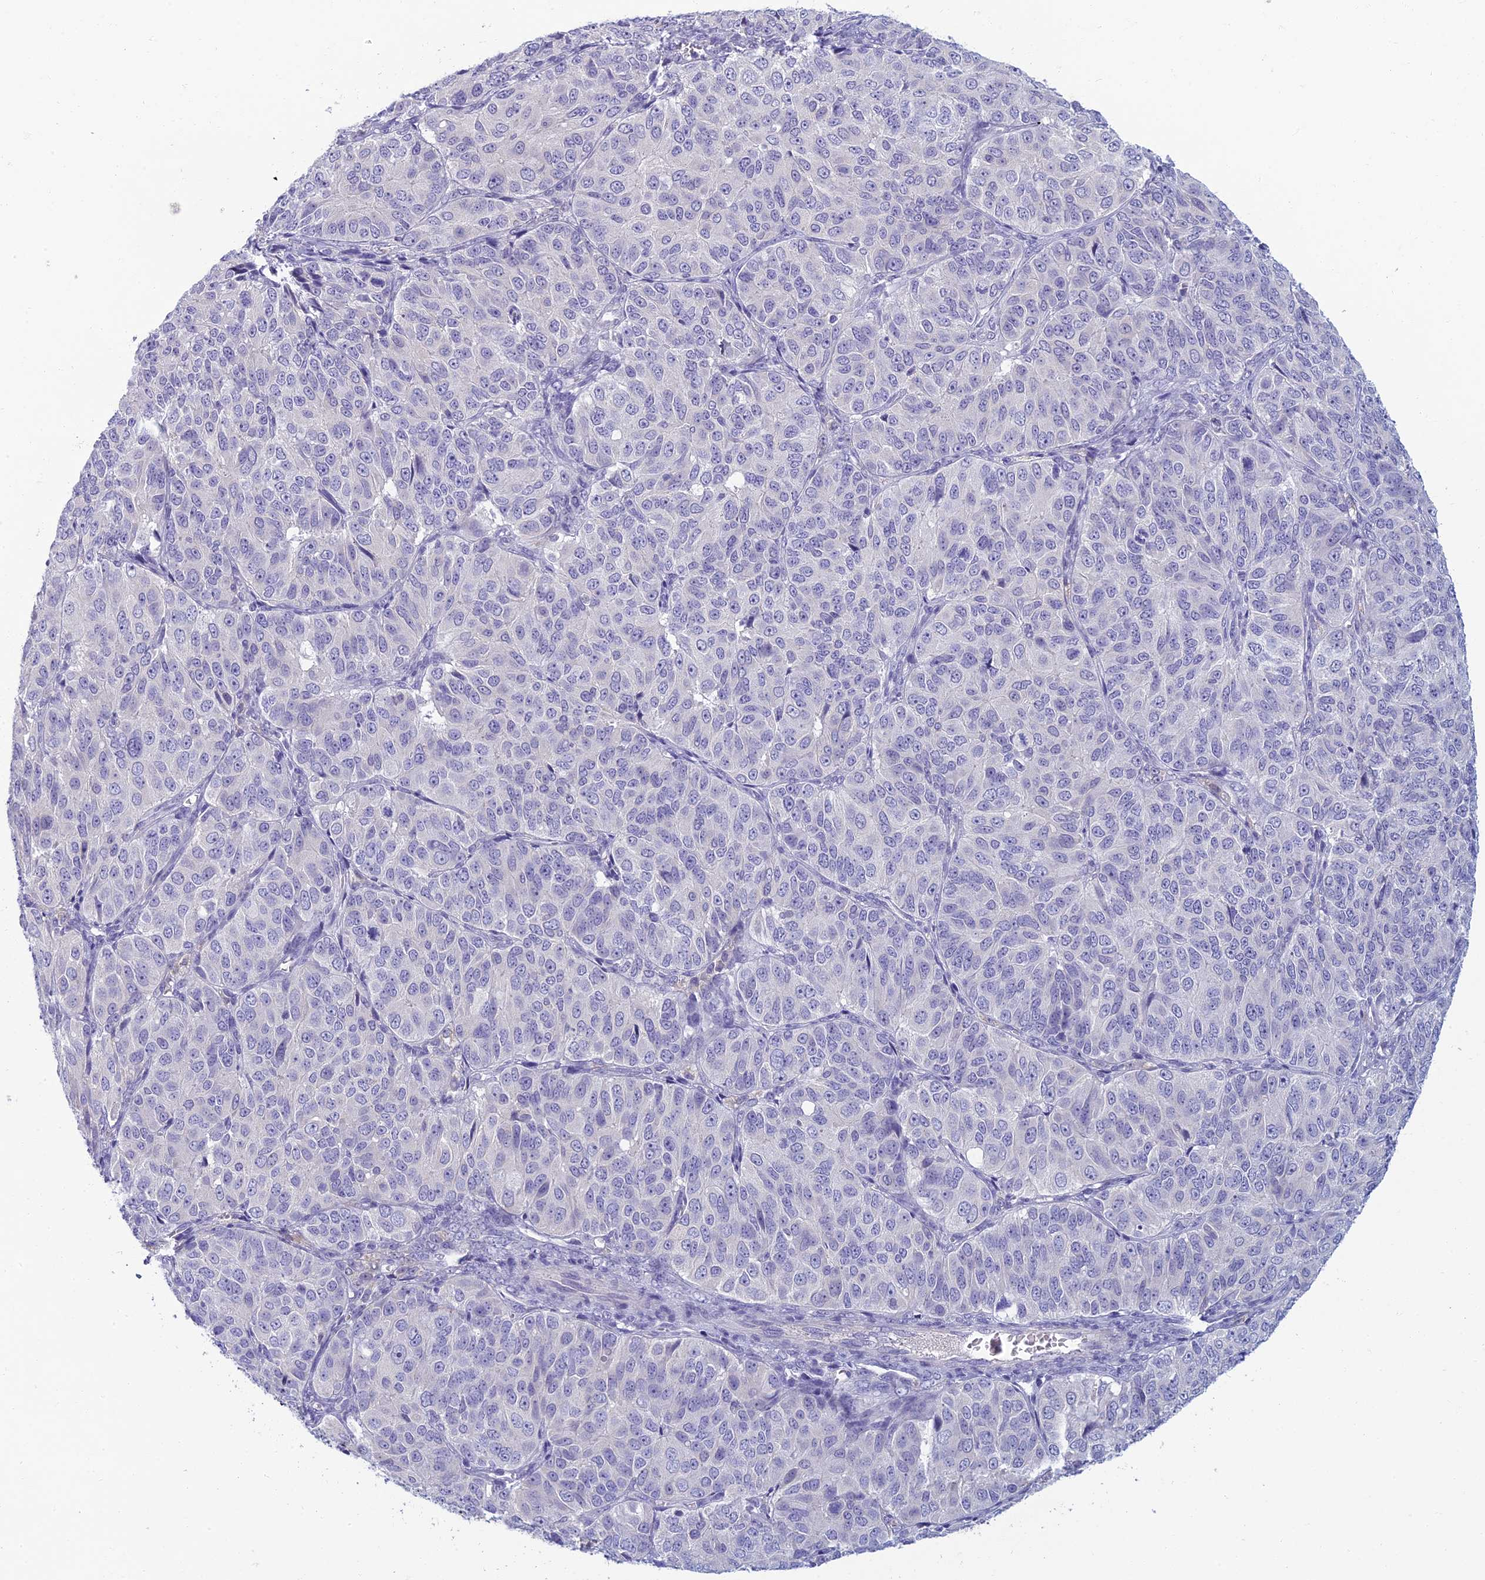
{"staining": {"intensity": "negative", "quantity": "none", "location": "none"}, "tissue": "ovarian cancer", "cell_type": "Tumor cells", "image_type": "cancer", "snomed": [{"axis": "morphology", "description": "Carcinoma, endometroid"}, {"axis": "topography", "description": "Ovary"}], "caption": "Tumor cells show no significant protein expression in ovarian endometroid carcinoma.", "gene": "SLC25A41", "patient": {"sex": "female", "age": 51}}